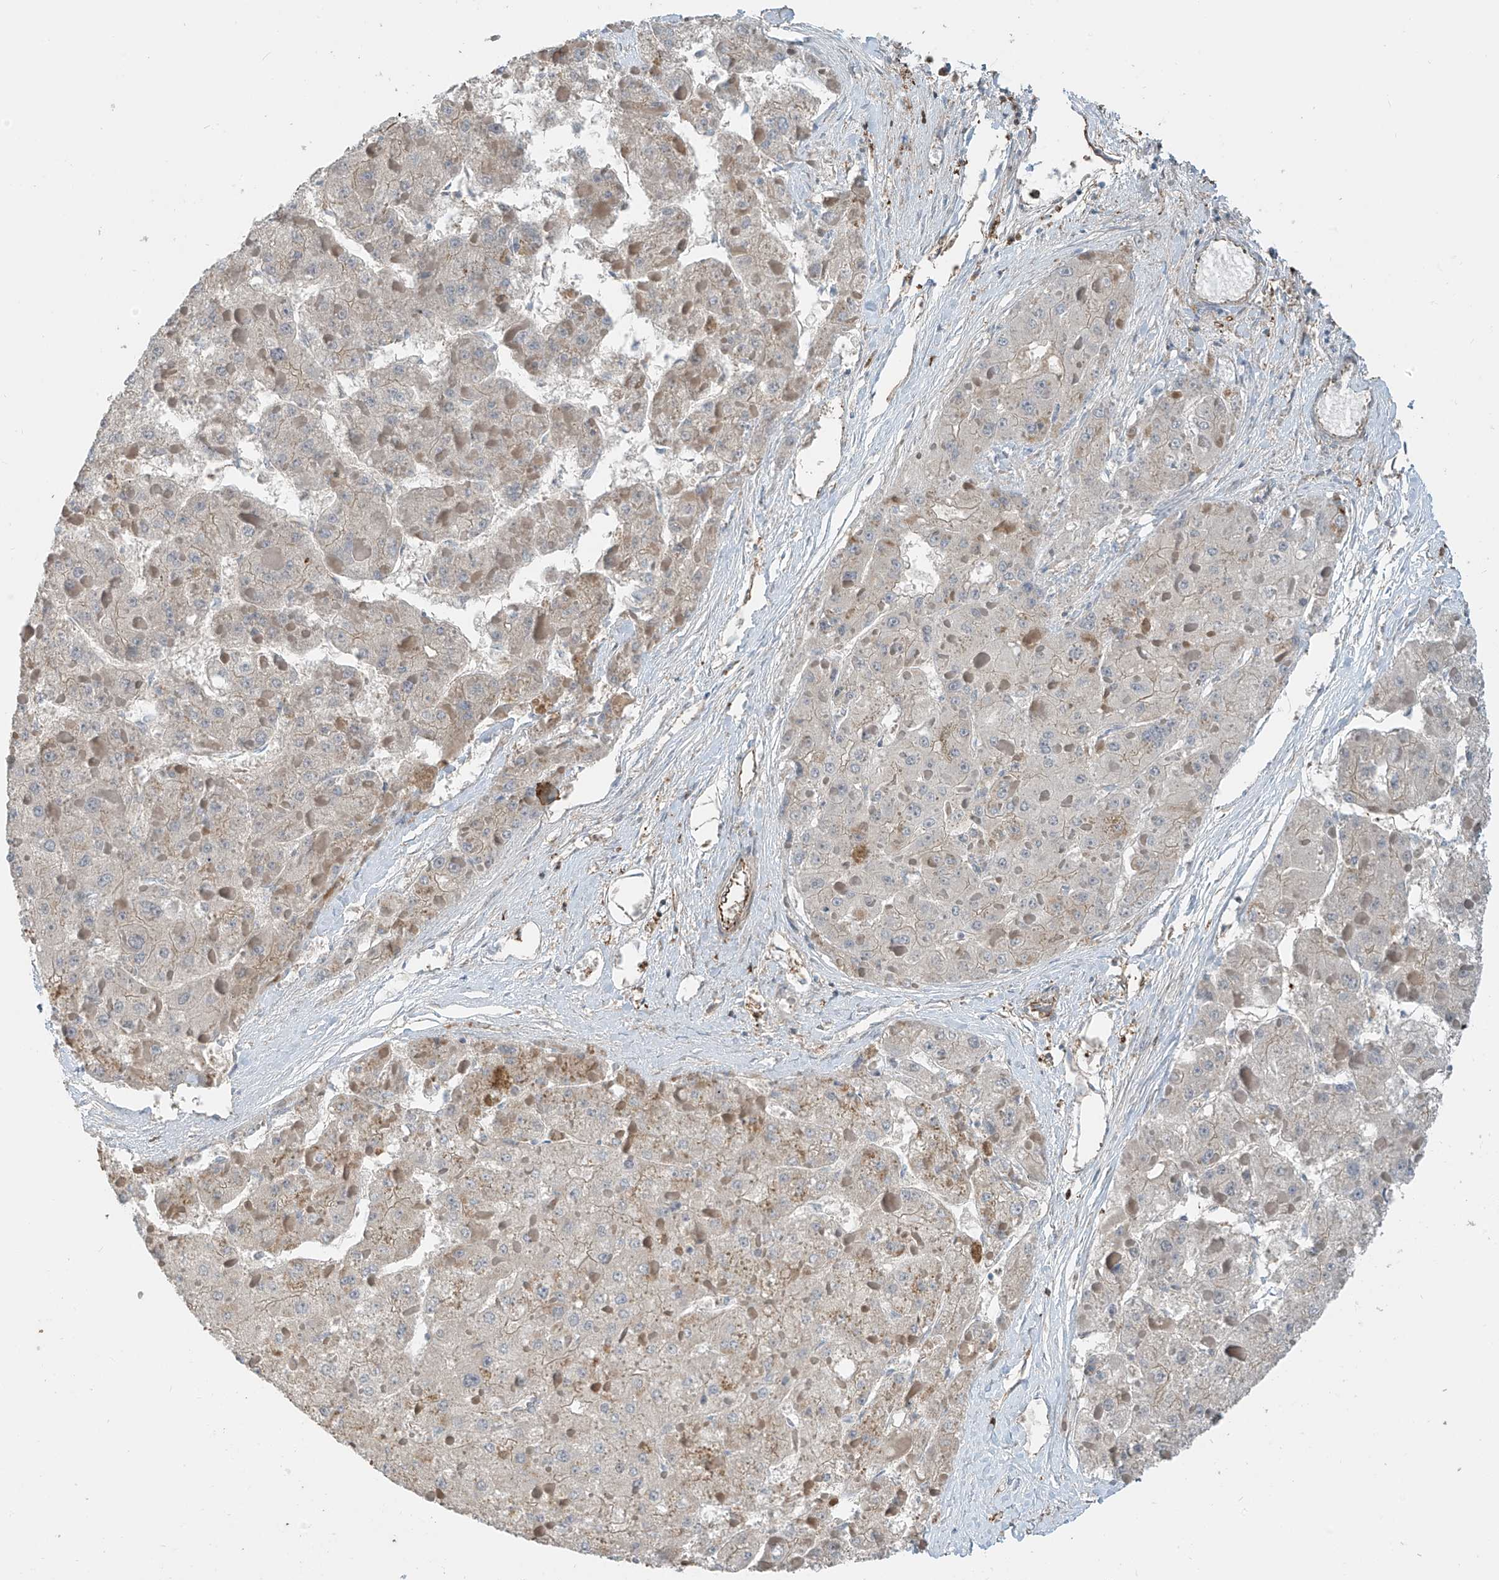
{"staining": {"intensity": "negative", "quantity": "none", "location": "none"}, "tissue": "liver cancer", "cell_type": "Tumor cells", "image_type": "cancer", "snomed": [{"axis": "morphology", "description": "Carcinoma, Hepatocellular, NOS"}, {"axis": "topography", "description": "Liver"}], "caption": "Immunohistochemistry of liver cancer (hepatocellular carcinoma) displays no staining in tumor cells.", "gene": "SH3BGRL3", "patient": {"sex": "female", "age": 73}}